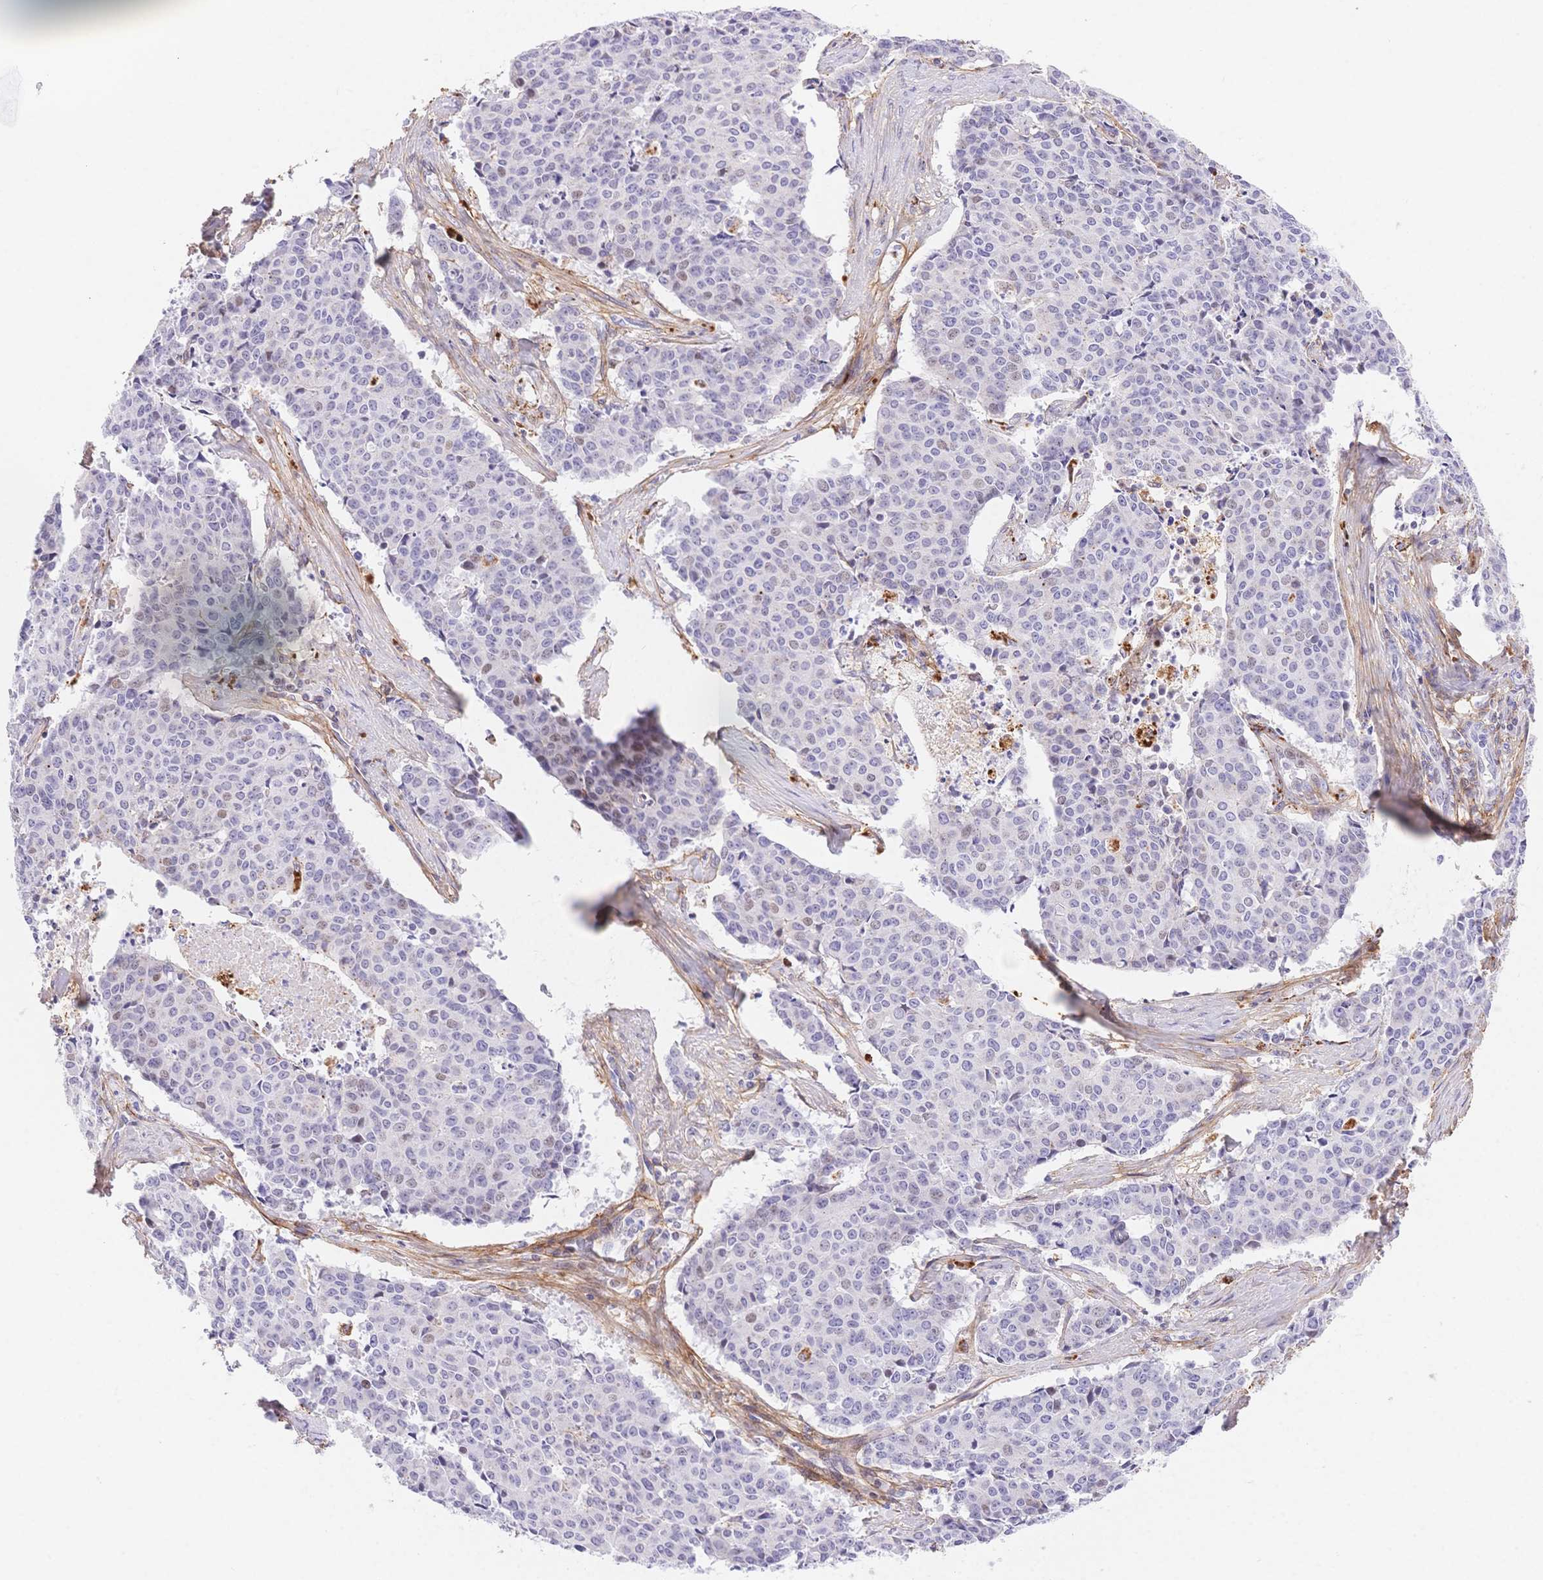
{"staining": {"intensity": "weak", "quantity": "<25%", "location": "nuclear"}, "tissue": "cervical cancer", "cell_type": "Tumor cells", "image_type": "cancer", "snomed": [{"axis": "morphology", "description": "Squamous cell carcinoma, NOS"}, {"axis": "topography", "description": "Cervix"}], "caption": "The IHC photomicrograph has no significant staining in tumor cells of cervical cancer tissue.", "gene": "PDZD2", "patient": {"sex": "female", "age": 28}}